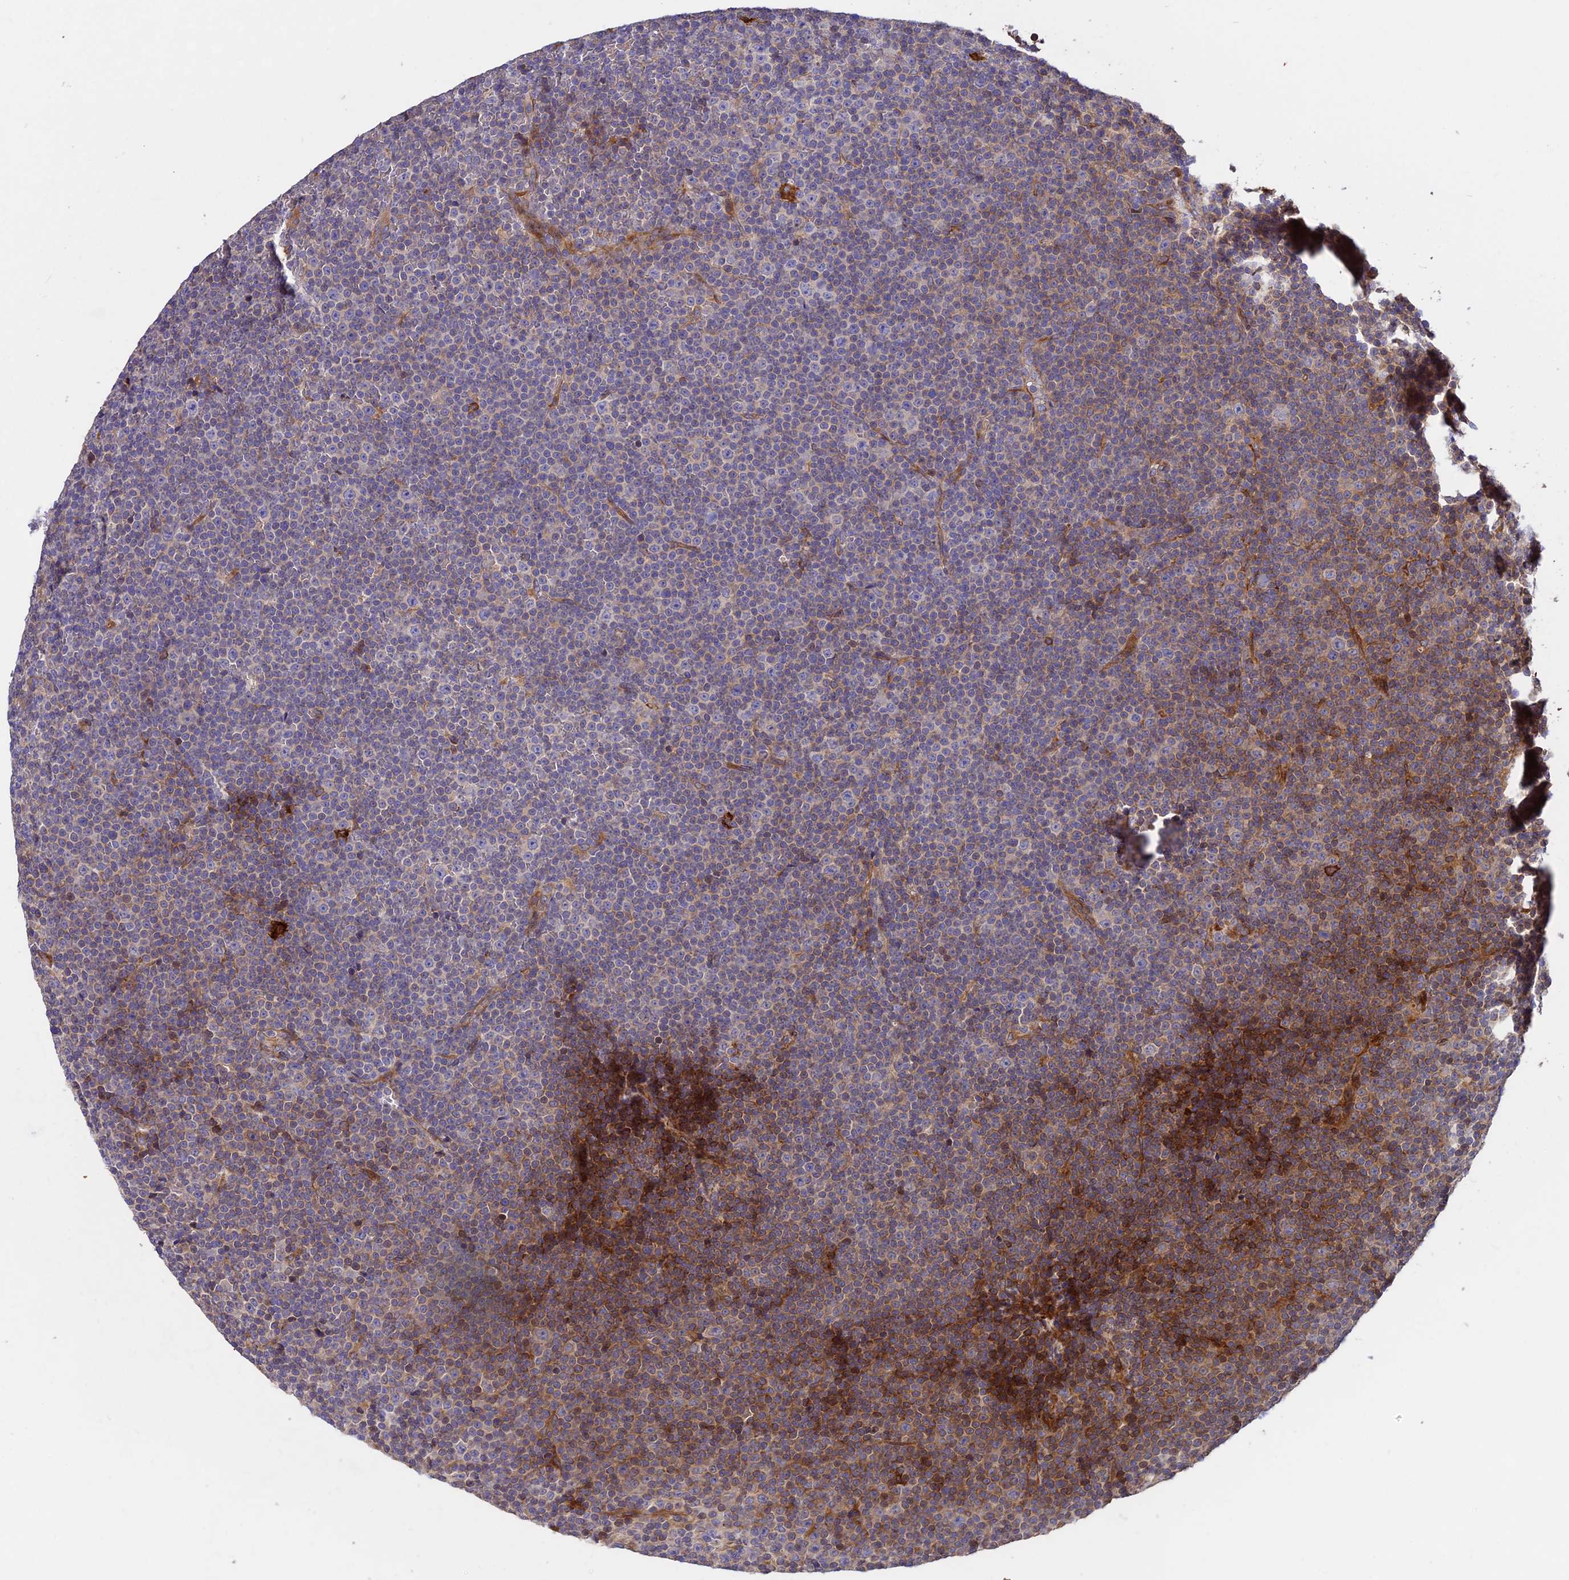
{"staining": {"intensity": "strong", "quantity": "<25%", "location": "cytoplasmic/membranous"}, "tissue": "lymphoma", "cell_type": "Tumor cells", "image_type": "cancer", "snomed": [{"axis": "morphology", "description": "Malignant lymphoma, non-Hodgkin's type, Low grade"}, {"axis": "topography", "description": "Lymph node"}], "caption": "Tumor cells show medium levels of strong cytoplasmic/membranous staining in about <25% of cells in lymphoma.", "gene": "ROCK1", "patient": {"sex": "female", "age": 67}}